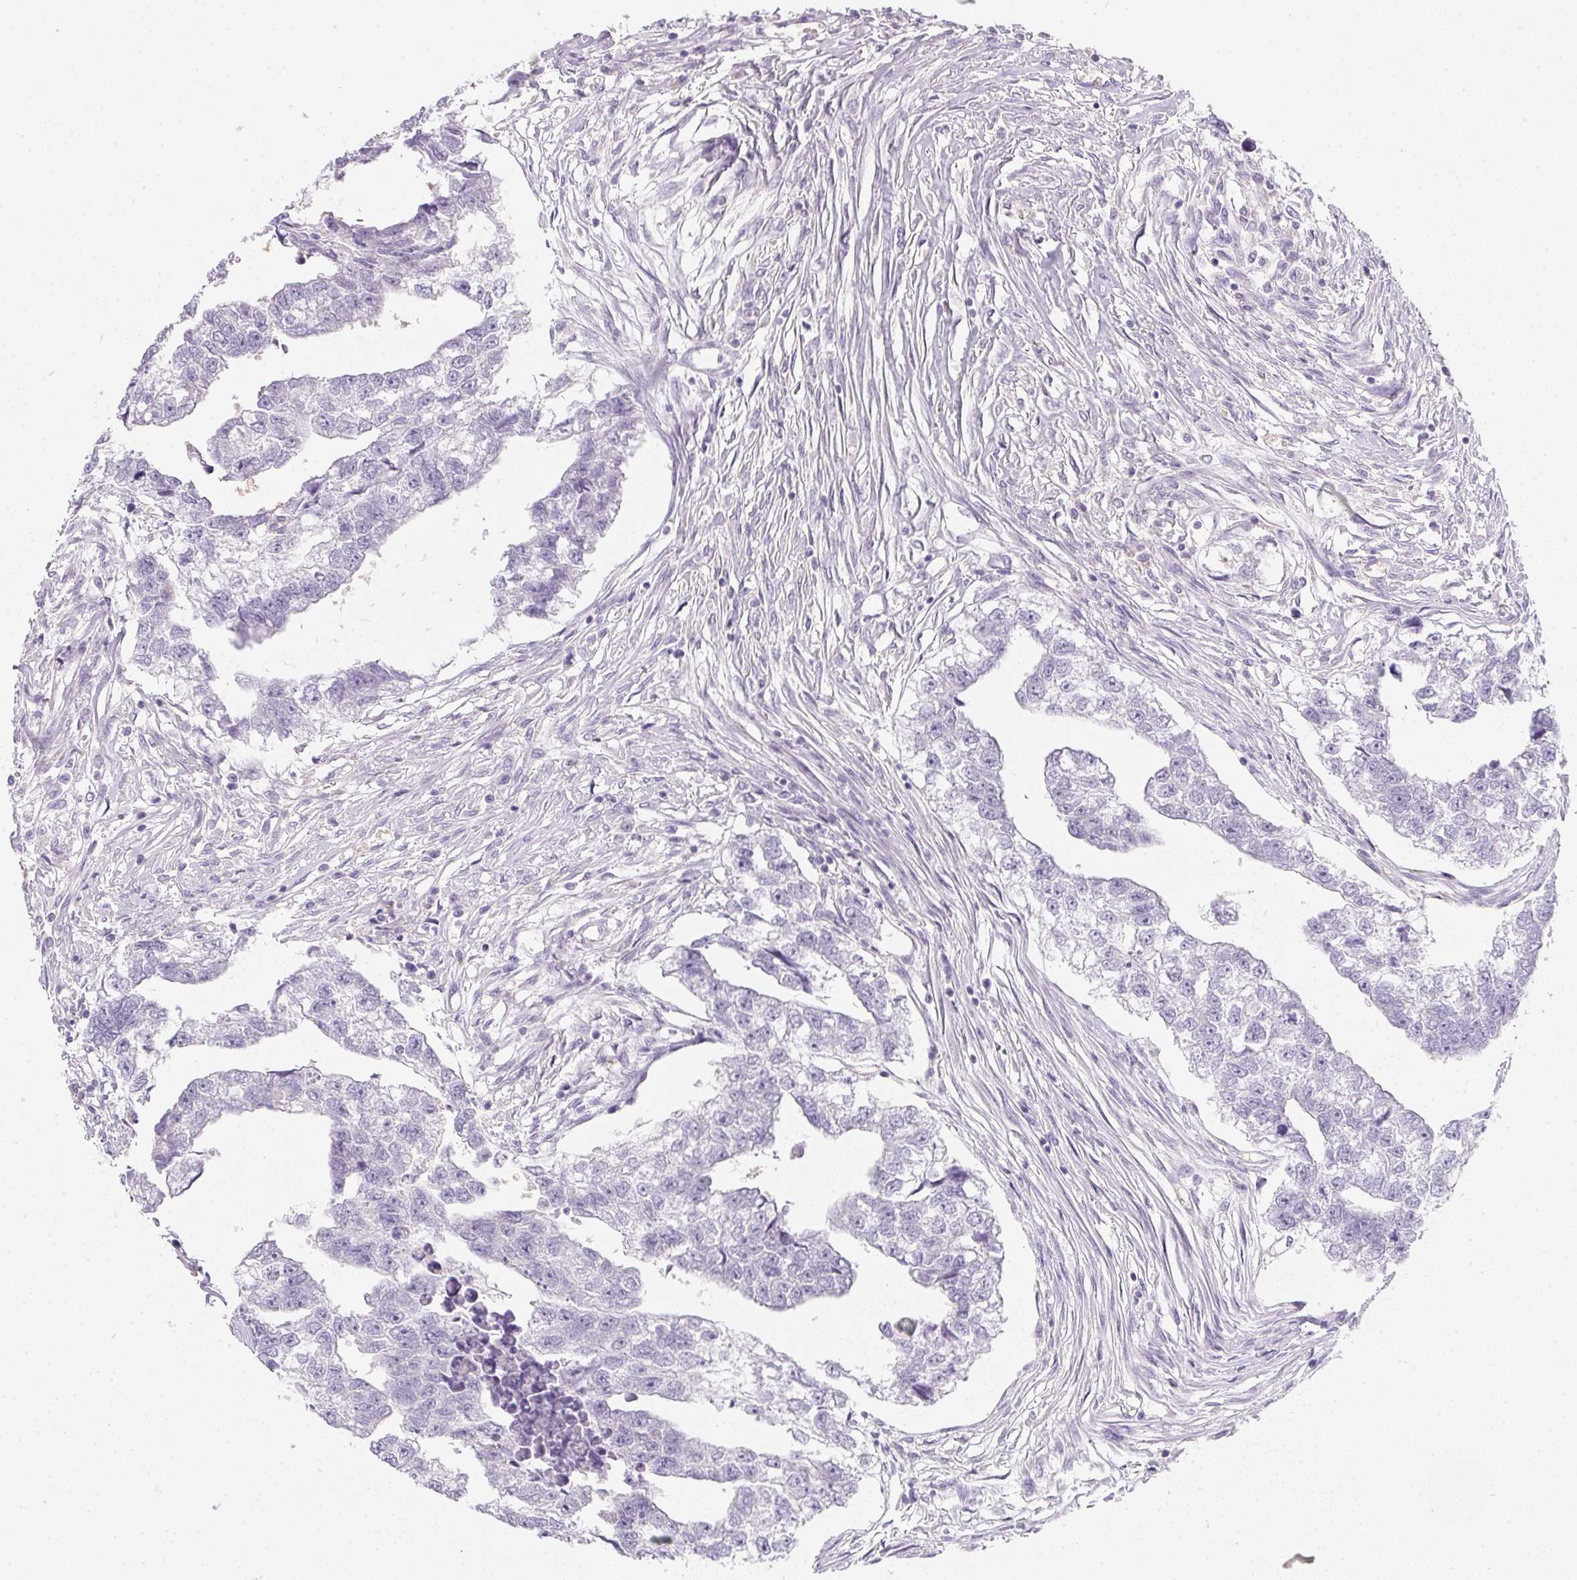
{"staining": {"intensity": "negative", "quantity": "none", "location": "none"}, "tissue": "testis cancer", "cell_type": "Tumor cells", "image_type": "cancer", "snomed": [{"axis": "morphology", "description": "Carcinoma, Embryonal, NOS"}, {"axis": "morphology", "description": "Teratoma, malignant, NOS"}, {"axis": "topography", "description": "Testis"}], "caption": "Immunohistochemistry (IHC) photomicrograph of neoplastic tissue: human testis malignant teratoma stained with DAB shows no significant protein expression in tumor cells.", "gene": "DCD", "patient": {"sex": "male", "age": 44}}